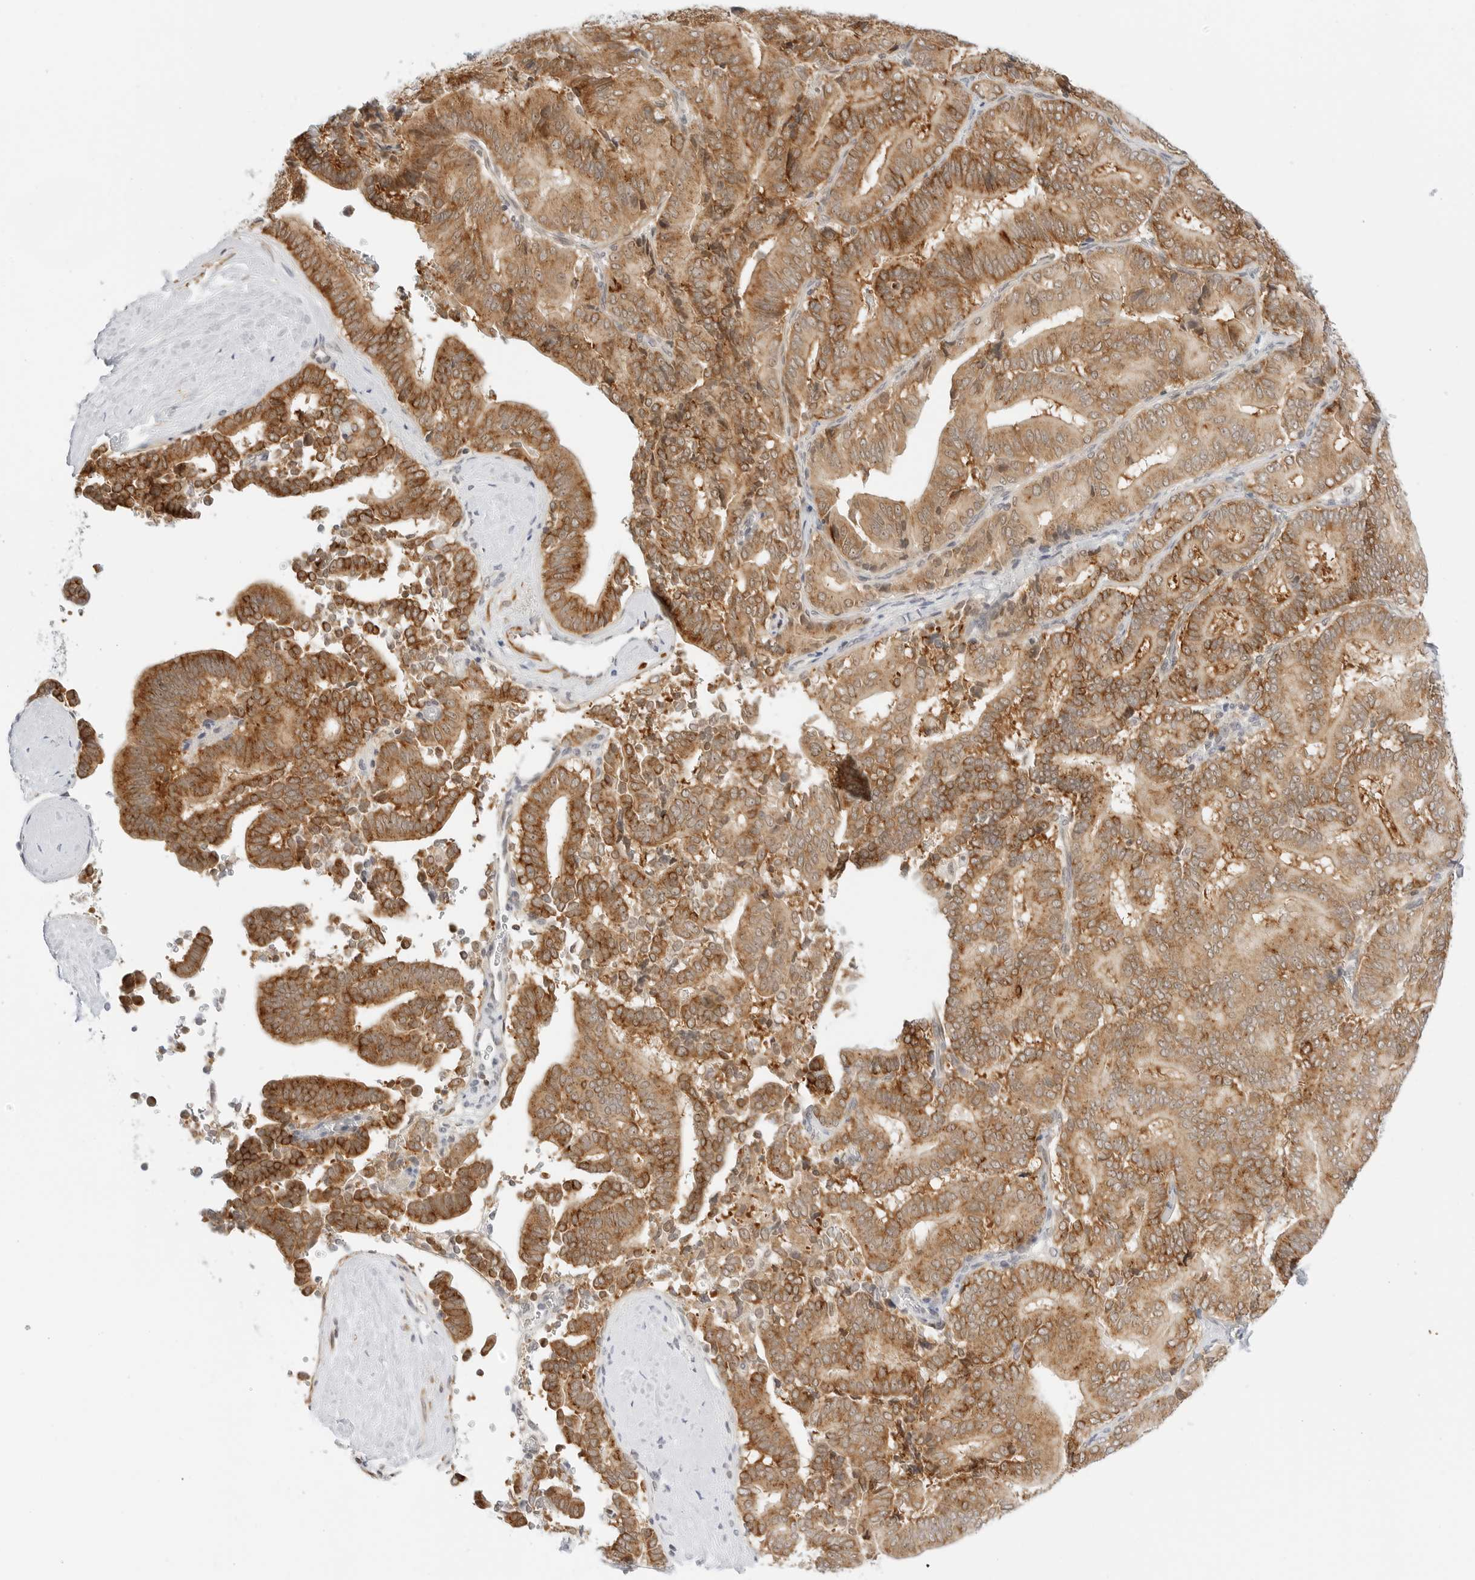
{"staining": {"intensity": "moderate", "quantity": ">75%", "location": "cytoplasmic/membranous"}, "tissue": "liver cancer", "cell_type": "Tumor cells", "image_type": "cancer", "snomed": [{"axis": "morphology", "description": "Cholangiocarcinoma"}, {"axis": "topography", "description": "Liver"}], "caption": "Tumor cells demonstrate medium levels of moderate cytoplasmic/membranous expression in approximately >75% of cells in cholangiocarcinoma (liver).", "gene": "GORAB", "patient": {"sex": "female", "age": 75}}